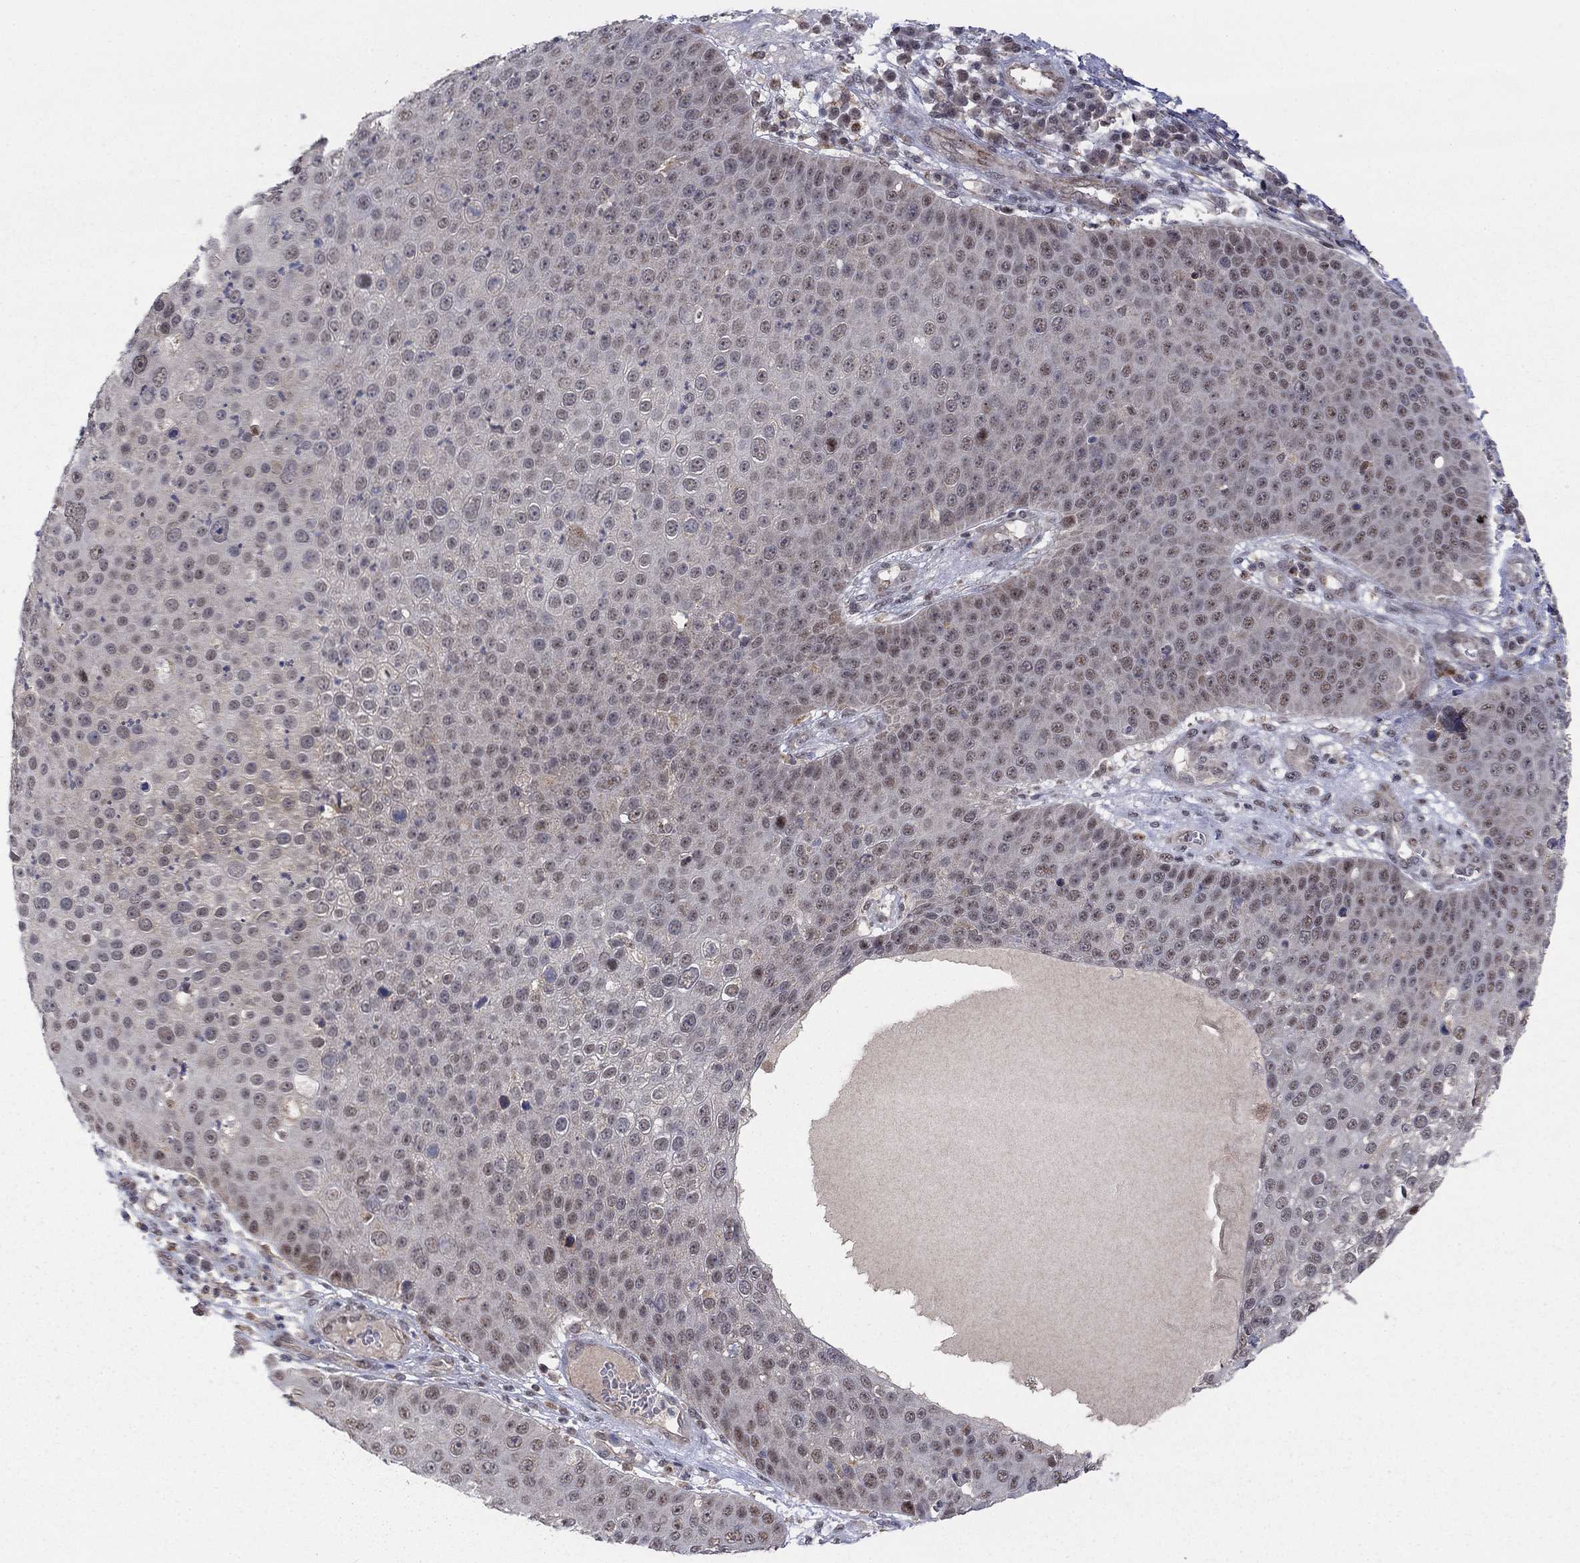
{"staining": {"intensity": "moderate", "quantity": "<25%", "location": "nuclear"}, "tissue": "skin cancer", "cell_type": "Tumor cells", "image_type": "cancer", "snomed": [{"axis": "morphology", "description": "Squamous cell carcinoma, NOS"}, {"axis": "topography", "description": "Skin"}], "caption": "Skin cancer (squamous cell carcinoma) stained with DAB immunohistochemistry demonstrates low levels of moderate nuclear staining in approximately <25% of tumor cells. The protein is stained brown, and the nuclei are stained in blue (DAB IHC with brightfield microscopy, high magnification).", "gene": "ZNF395", "patient": {"sex": "male", "age": 71}}